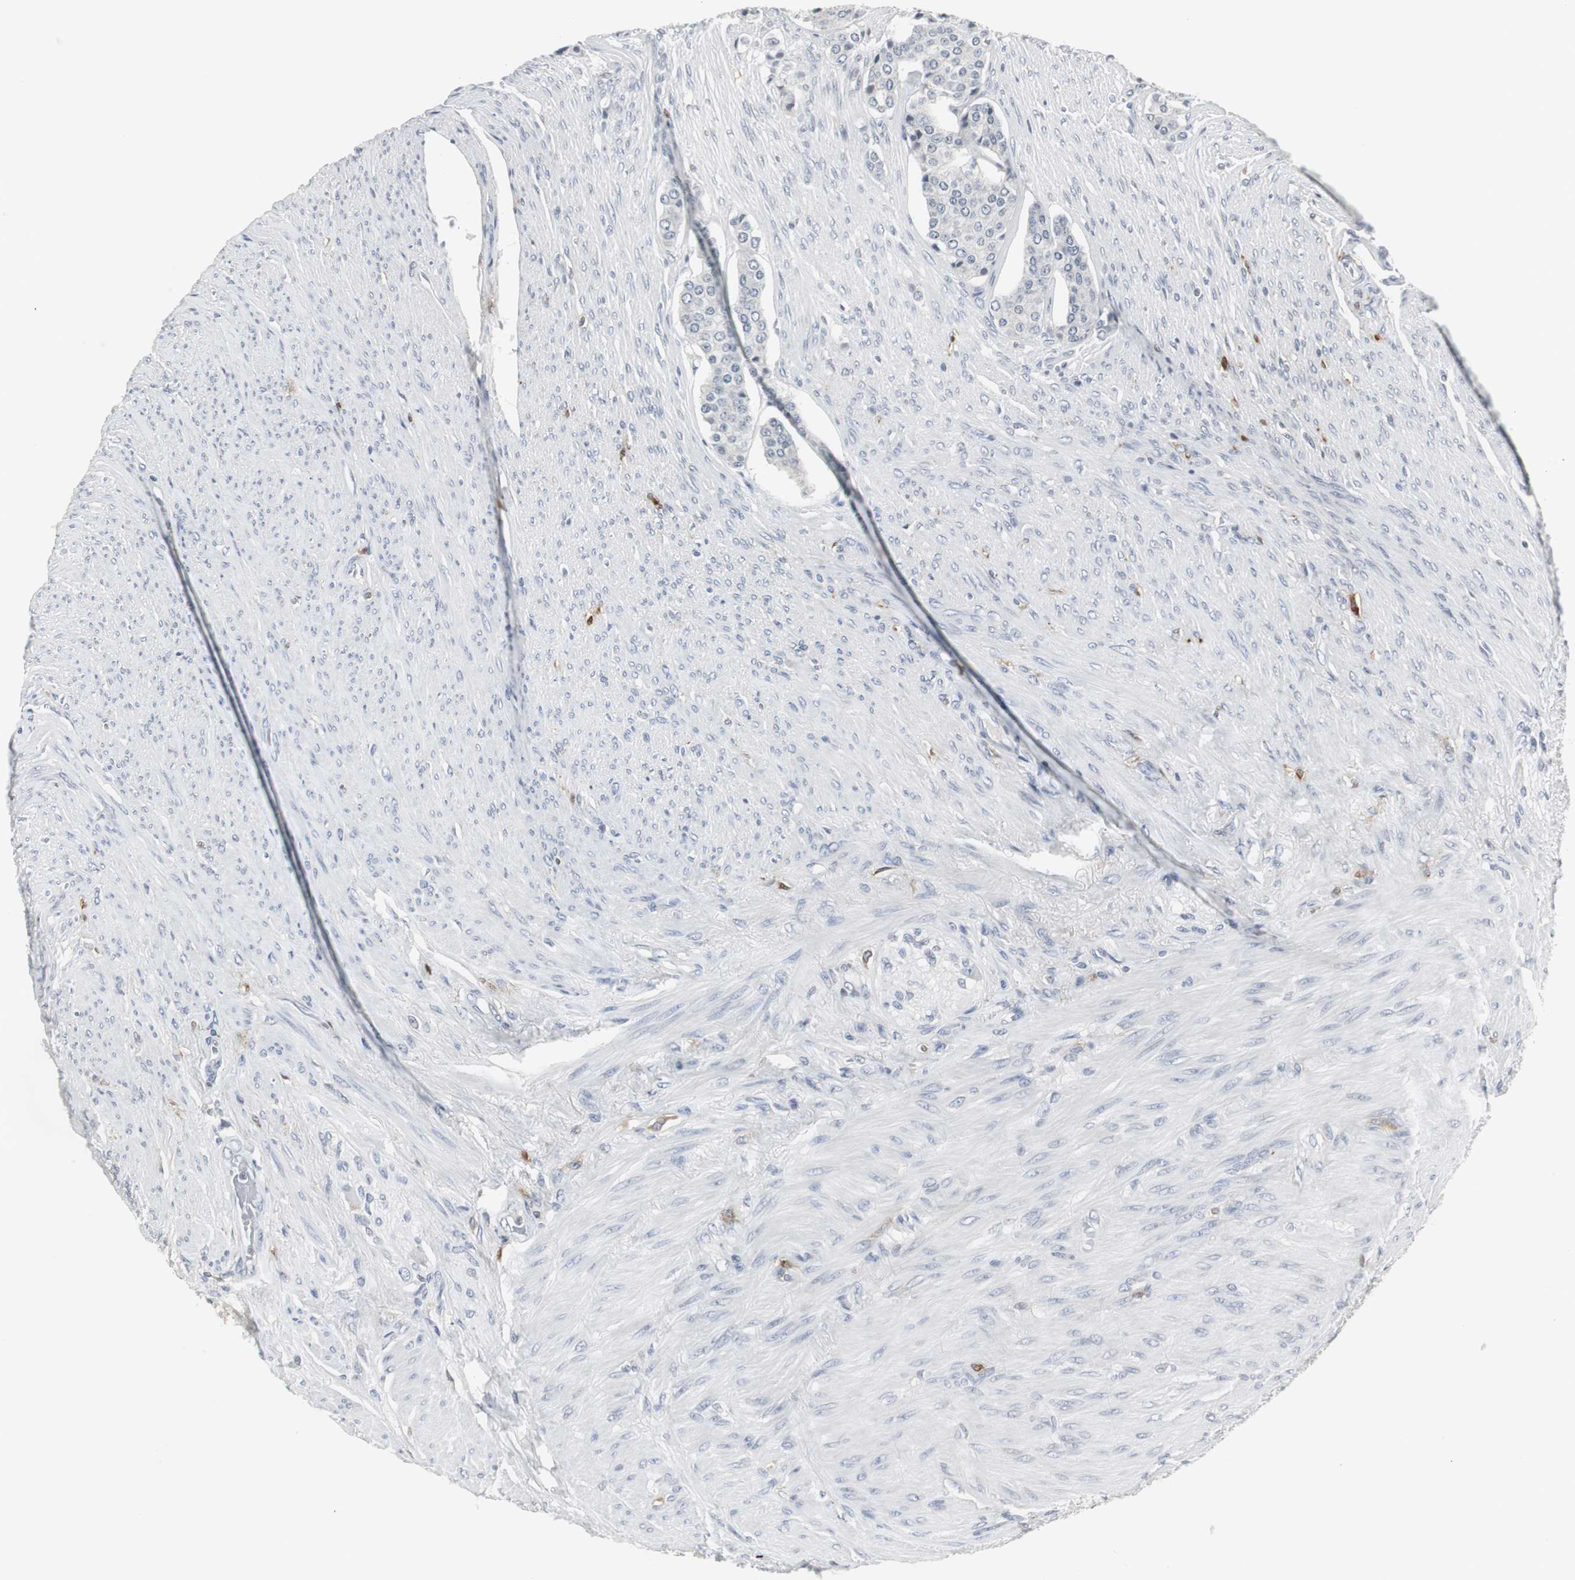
{"staining": {"intensity": "negative", "quantity": "none", "location": "none"}, "tissue": "carcinoid", "cell_type": "Tumor cells", "image_type": "cancer", "snomed": [{"axis": "morphology", "description": "Carcinoid, malignant, NOS"}, {"axis": "topography", "description": "Colon"}], "caption": "Immunohistochemistry (IHC) image of neoplastic tissue: carcinoid stained with DAB (3,3'-diaminobenzidine) exhibits no significant protein expression in tumor cells.", "gene": "PI15", "patient": {"sex": "female", "age": 61}}